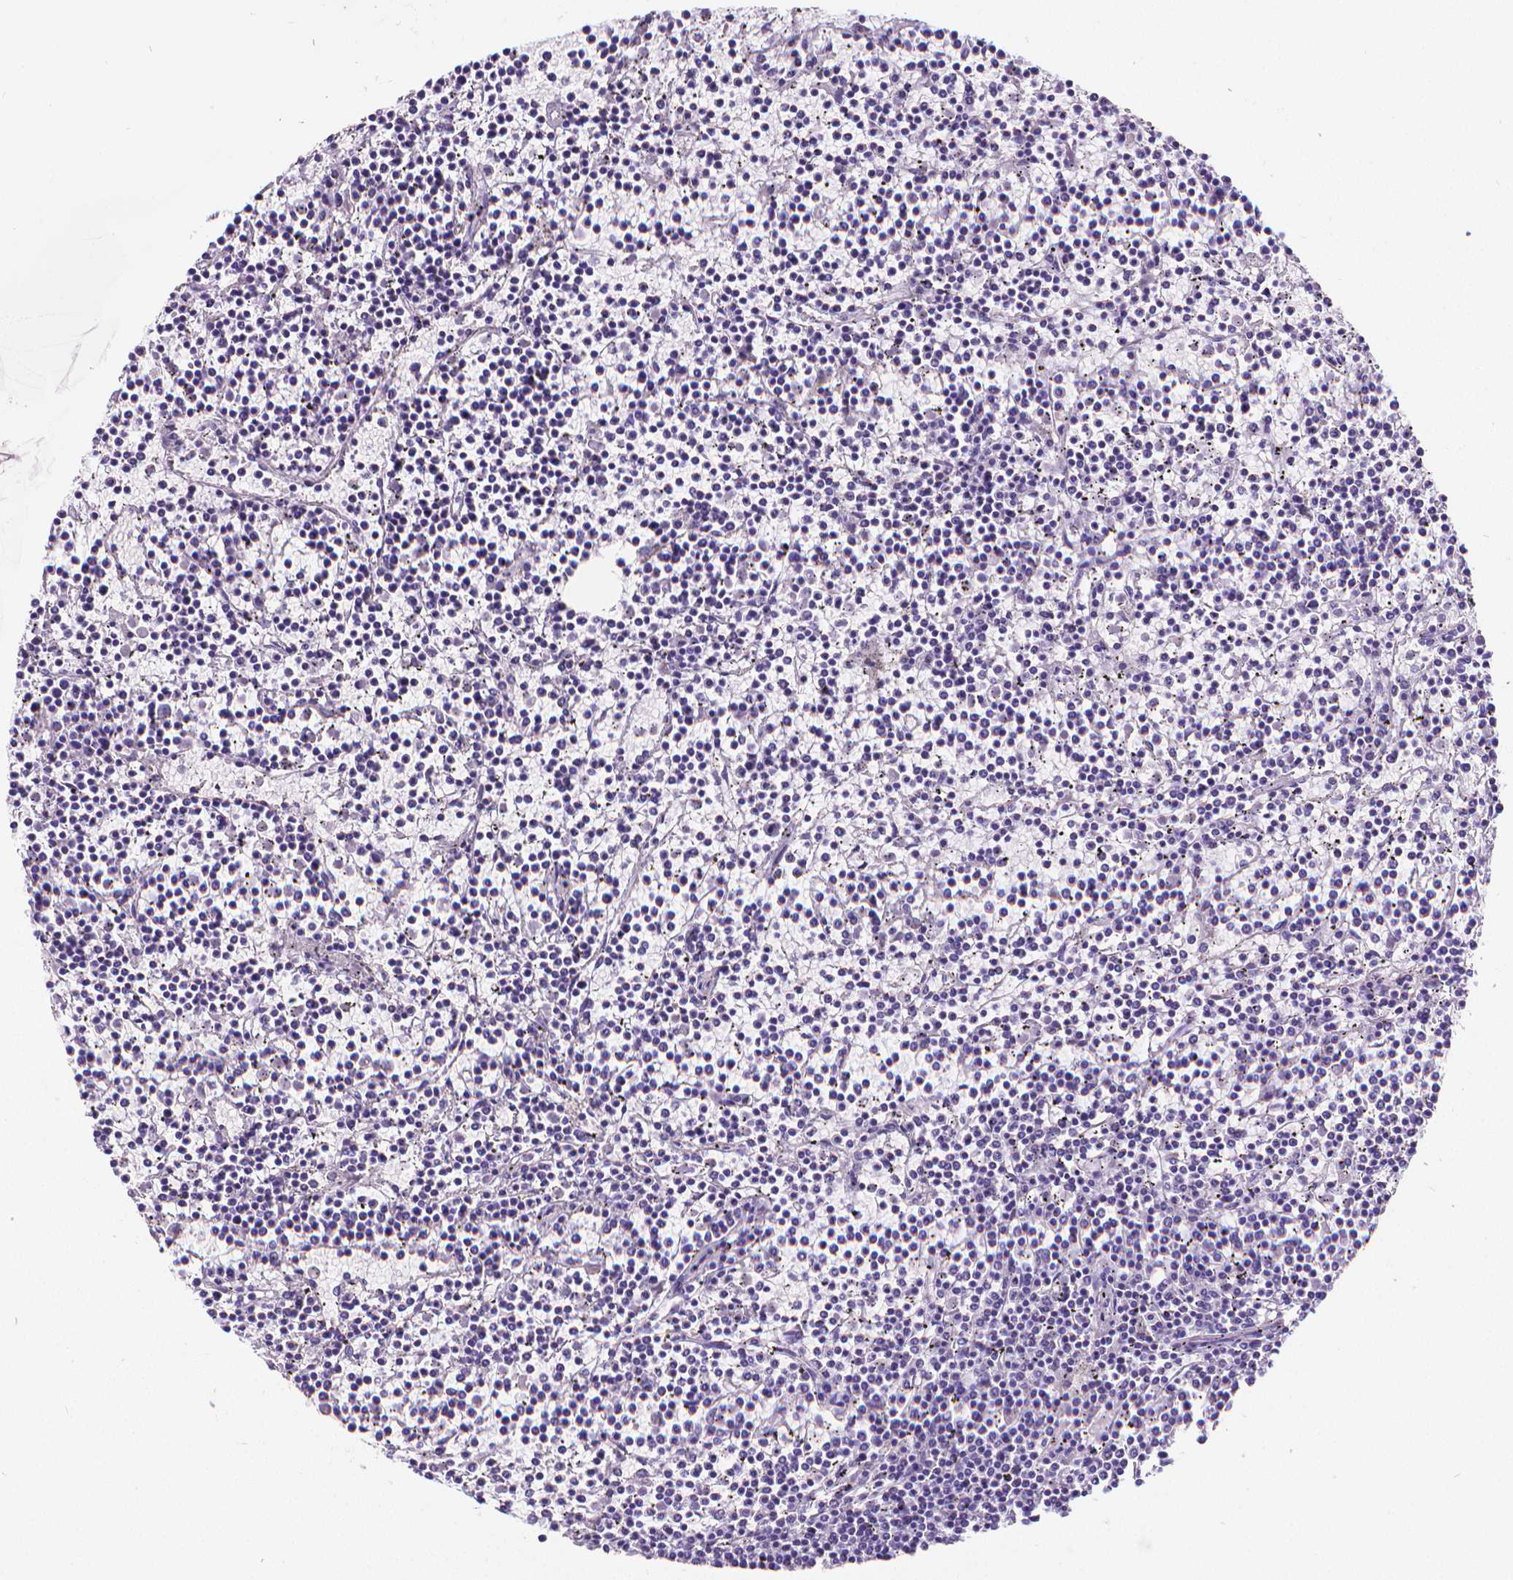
{"staining": {"intensity": "negative", "quantity": "none", "location": "none"}, "tissue": "lymphoma", "cell_type": "Tumor cells", "image_type": "cancer", "snomed": [{"axis": "morphology", "description": "Malignant lymphoma, non-Hodgkin's type, Low grade"}, {"axis": "topography", "description": "Spleen"}], "caption": "Tumor cells are negative for brown protein staining in malignant lymphoma, non-Hodgkin's type (low-grade). The staining is performed using DAB (3,3'-diaminobenzidine) brown chromogen with nuclei counter-stained in using hematoxylin.", "gene": "MEF2C", "patient": {"sex": "female", "age": 19}}